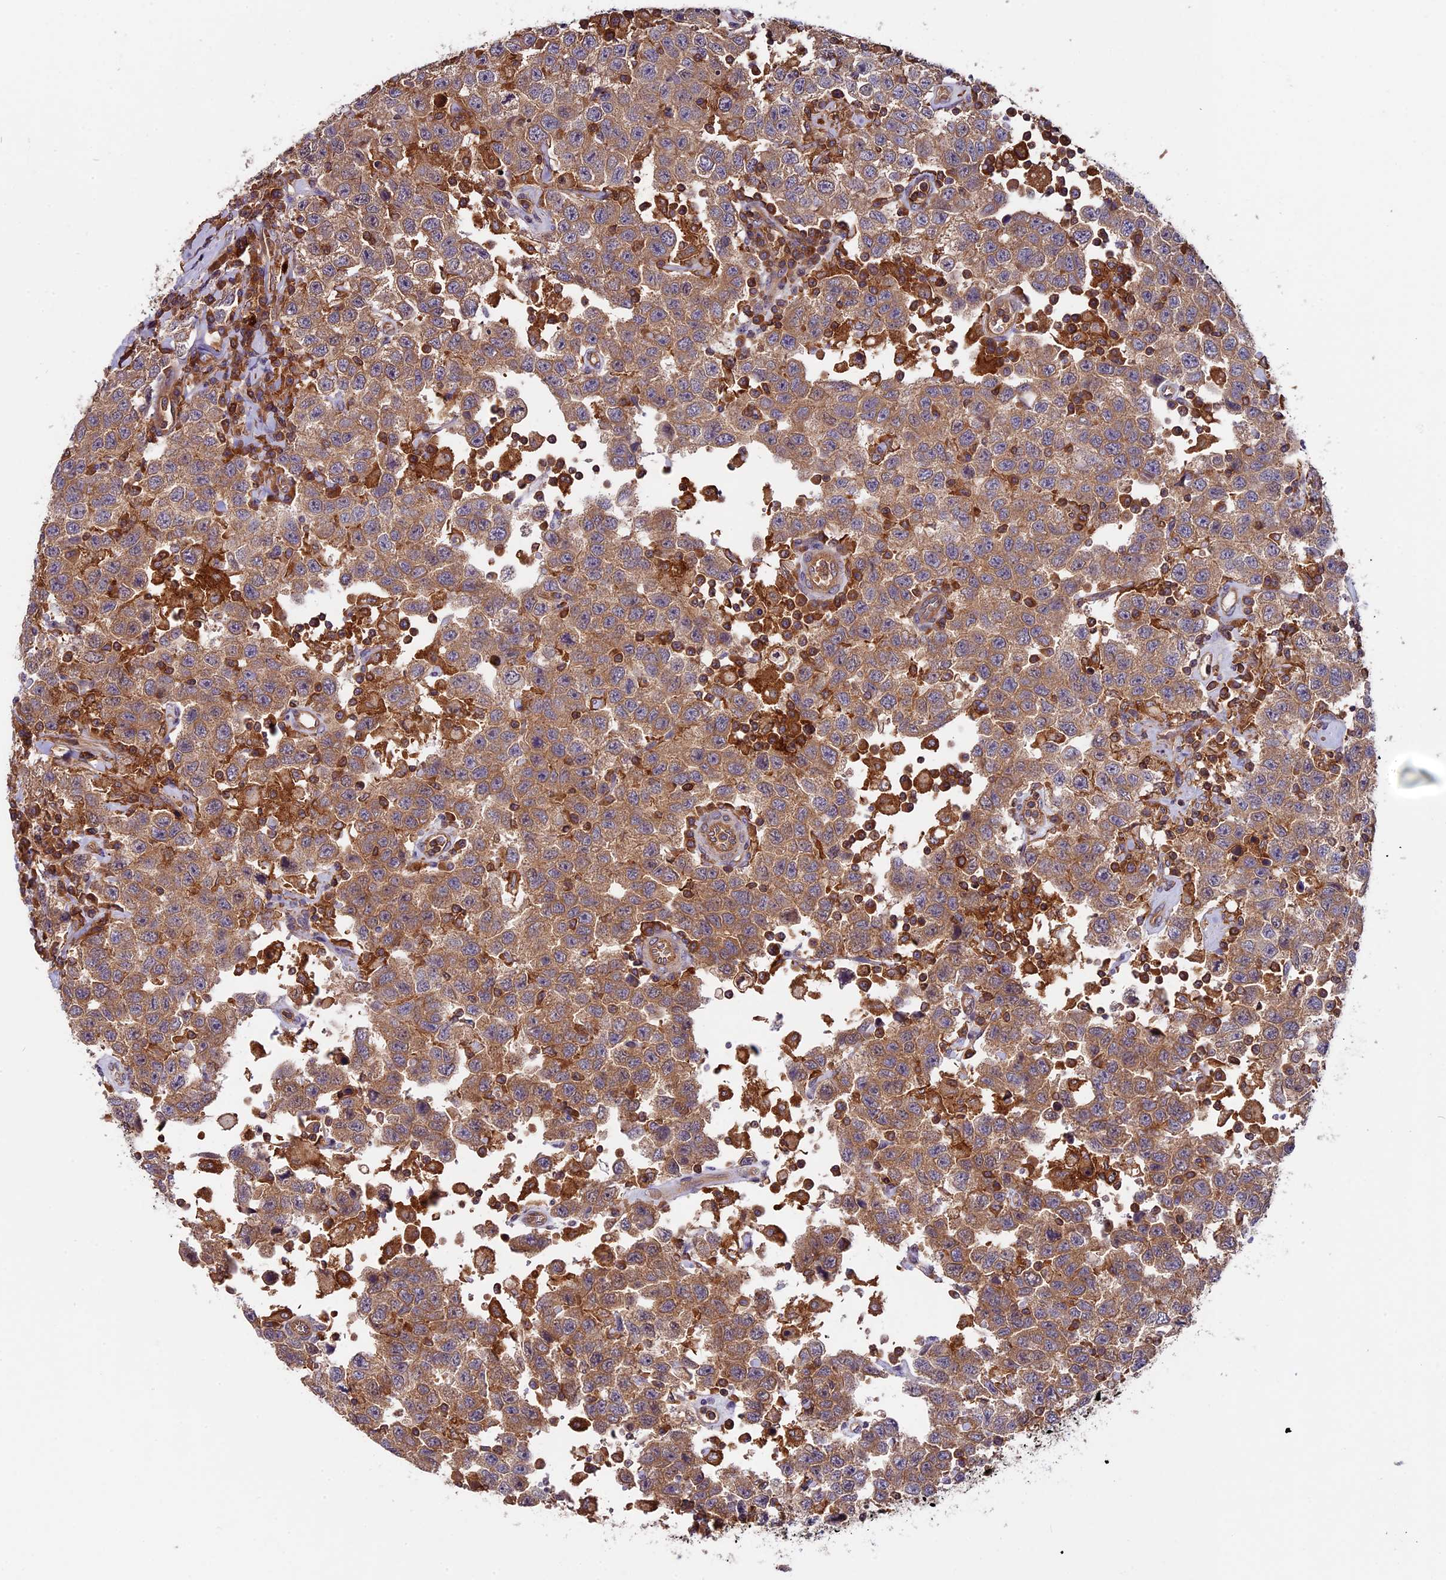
{"staining": {"intensity": "moderate", "quantity": "25%-75%", "location": "cytoplasmic/membranous"}, "tissue": "testis cancer", "cell_type": "Tumor cells", "image_type": "cancer", "snomed": [{"axis": "morphology", "description": "Seminoma, NOS"}, {"axis": "topography", "description": "Testis"}], "caption": "This photomicrograph exhibits immunohistochemistry (IHC) staining of human testis cancer (seminoma), with medium moderate cytoplasmic/membranous positivity in approximately 25%-75% of tumor cells.", "gene": "MYO9B", "patient": {"sex": "male", "age": 41}}